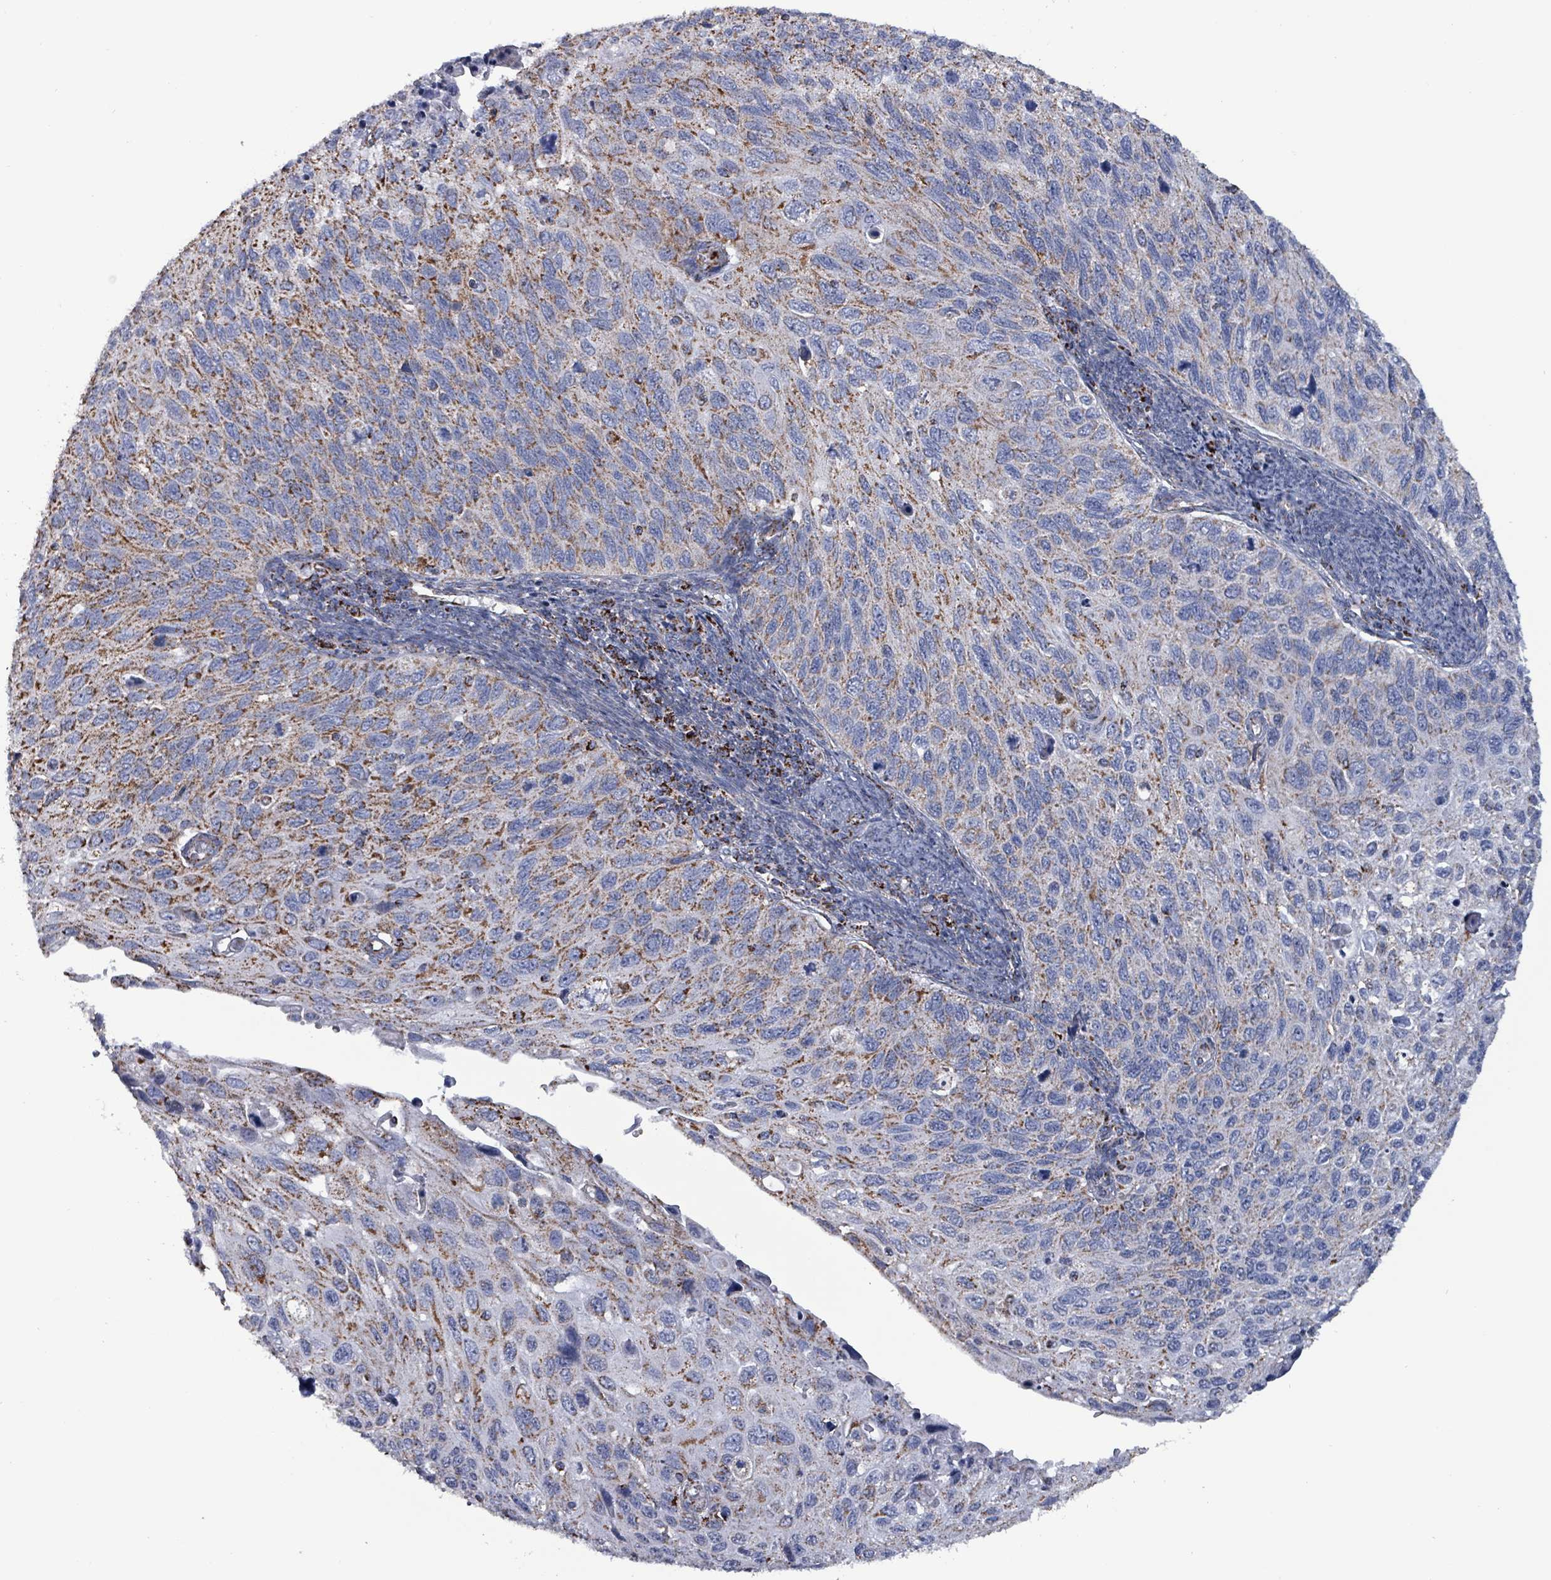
{"staining": {"intensity": "moderate", "quantity": "25%-75%", "location": "cytoplasmic/membranous"}, "tissue": "cervical cancer", "cell_type": "Tumor cells", "image_type": "cancer", "snomed": [{"axis": "morphology", "description": "Squamous cell carcinoma, NOS"}, {"axis": "topography", "description": "Cervix"}], "caption": "IHC of cervical cancer (squamous cell carcinoma) shows medium levels of moderate cytoplasmic/membranous expression in about 25%-75% of tumor cells.", "gene": "IDH3B", "patient": {"sex": "female", "age": 70}}